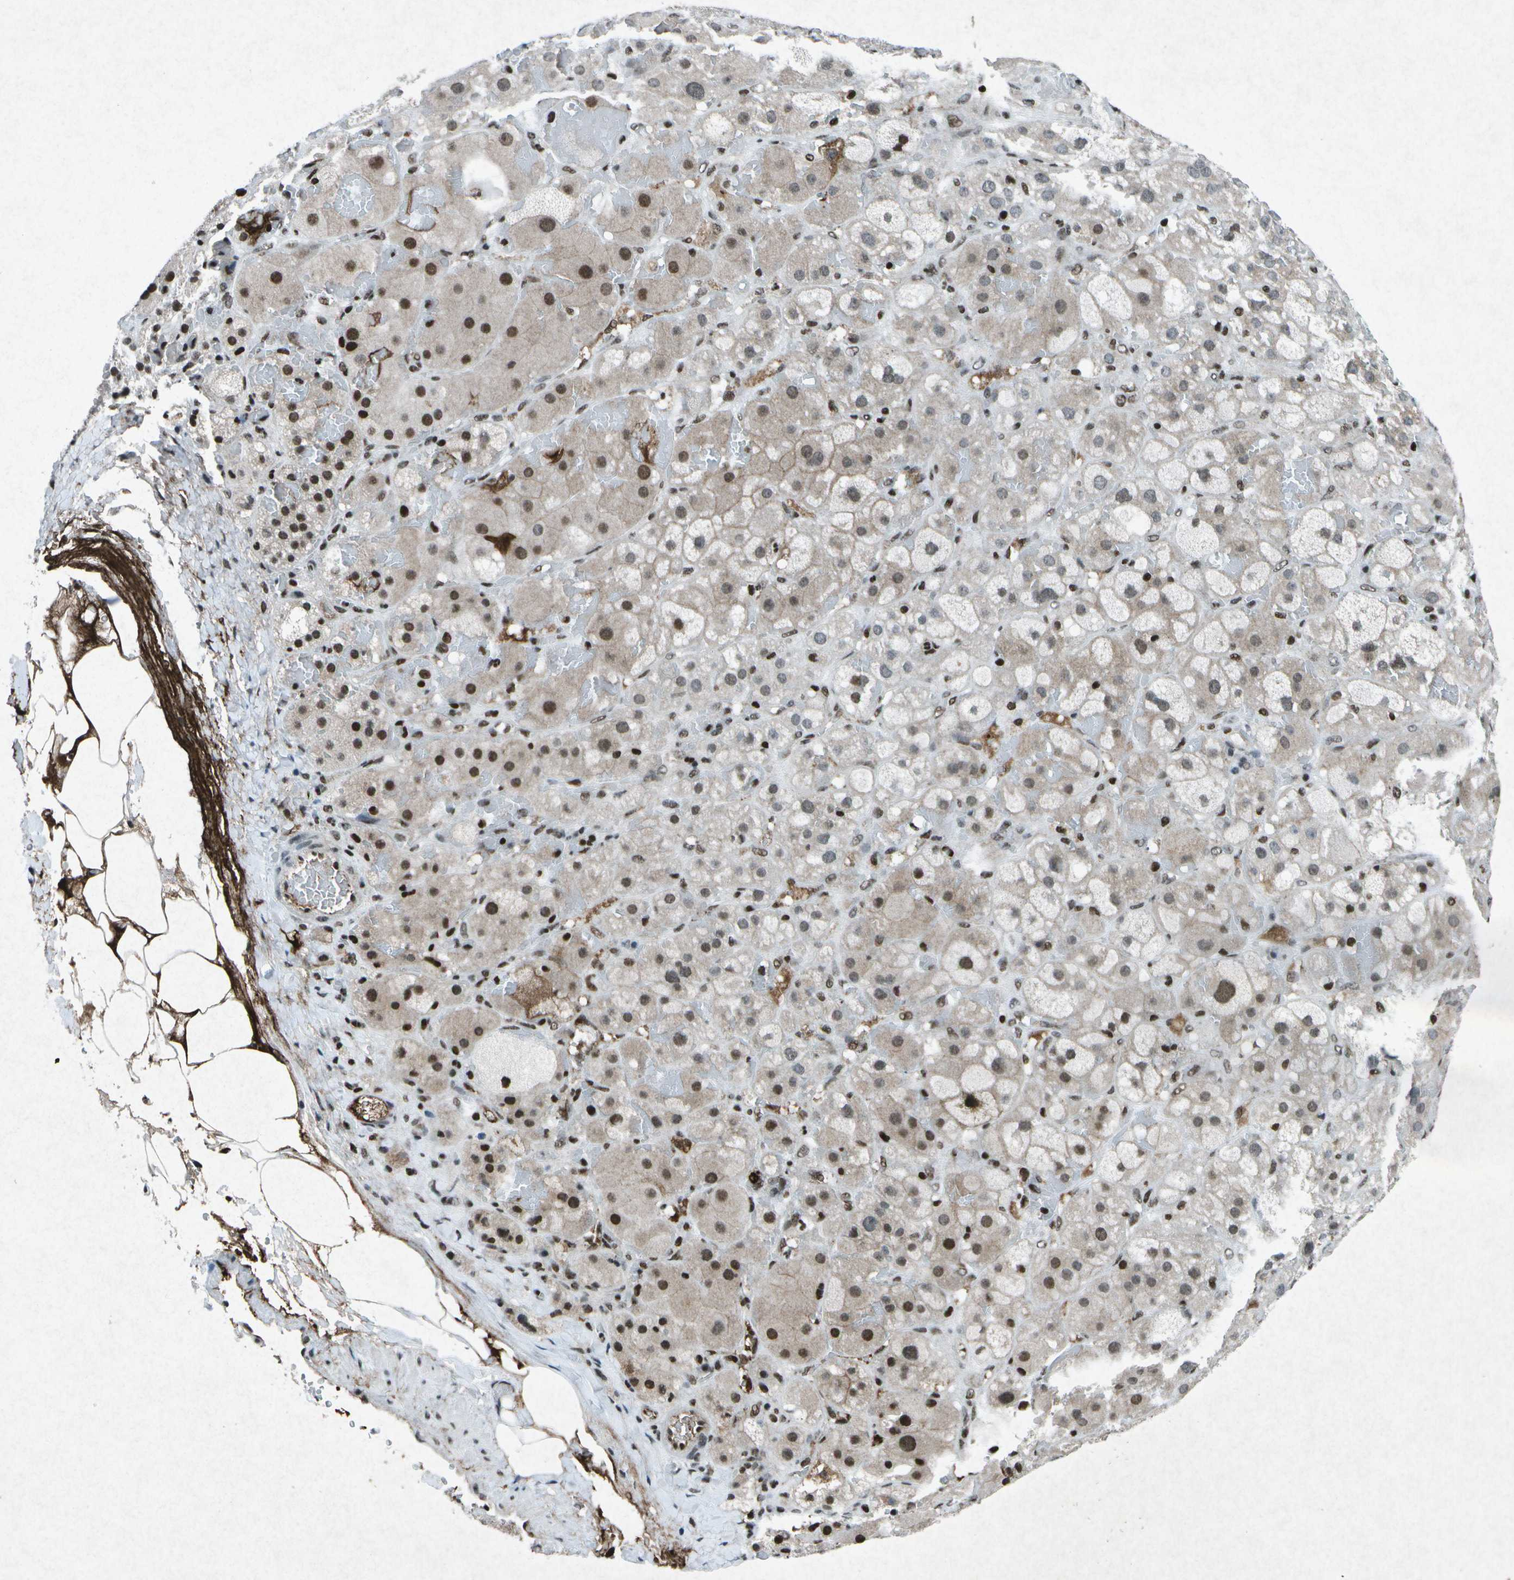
{"staining": {"intensity": "strong", "quantity": ">75%", "location": "nuclear"}, "tissue": "adrenal gland", "cell_type": "Glandular cells", "image_type": "normal", "snomed": [{"axis": "morphology", "description": "Normal tissue, NOS"}, {"axis": "topography", "description": "Adrenal gland"}], "caption": "IHC (DAB (3,3'-diaminobenzidine)) staining of unremarkable human adrenal gland exhibits strong nuclear protein expression in about >75% of glandular cells.", "gene": "MTA2", "patient": {"sex": "female", "age": 47}}